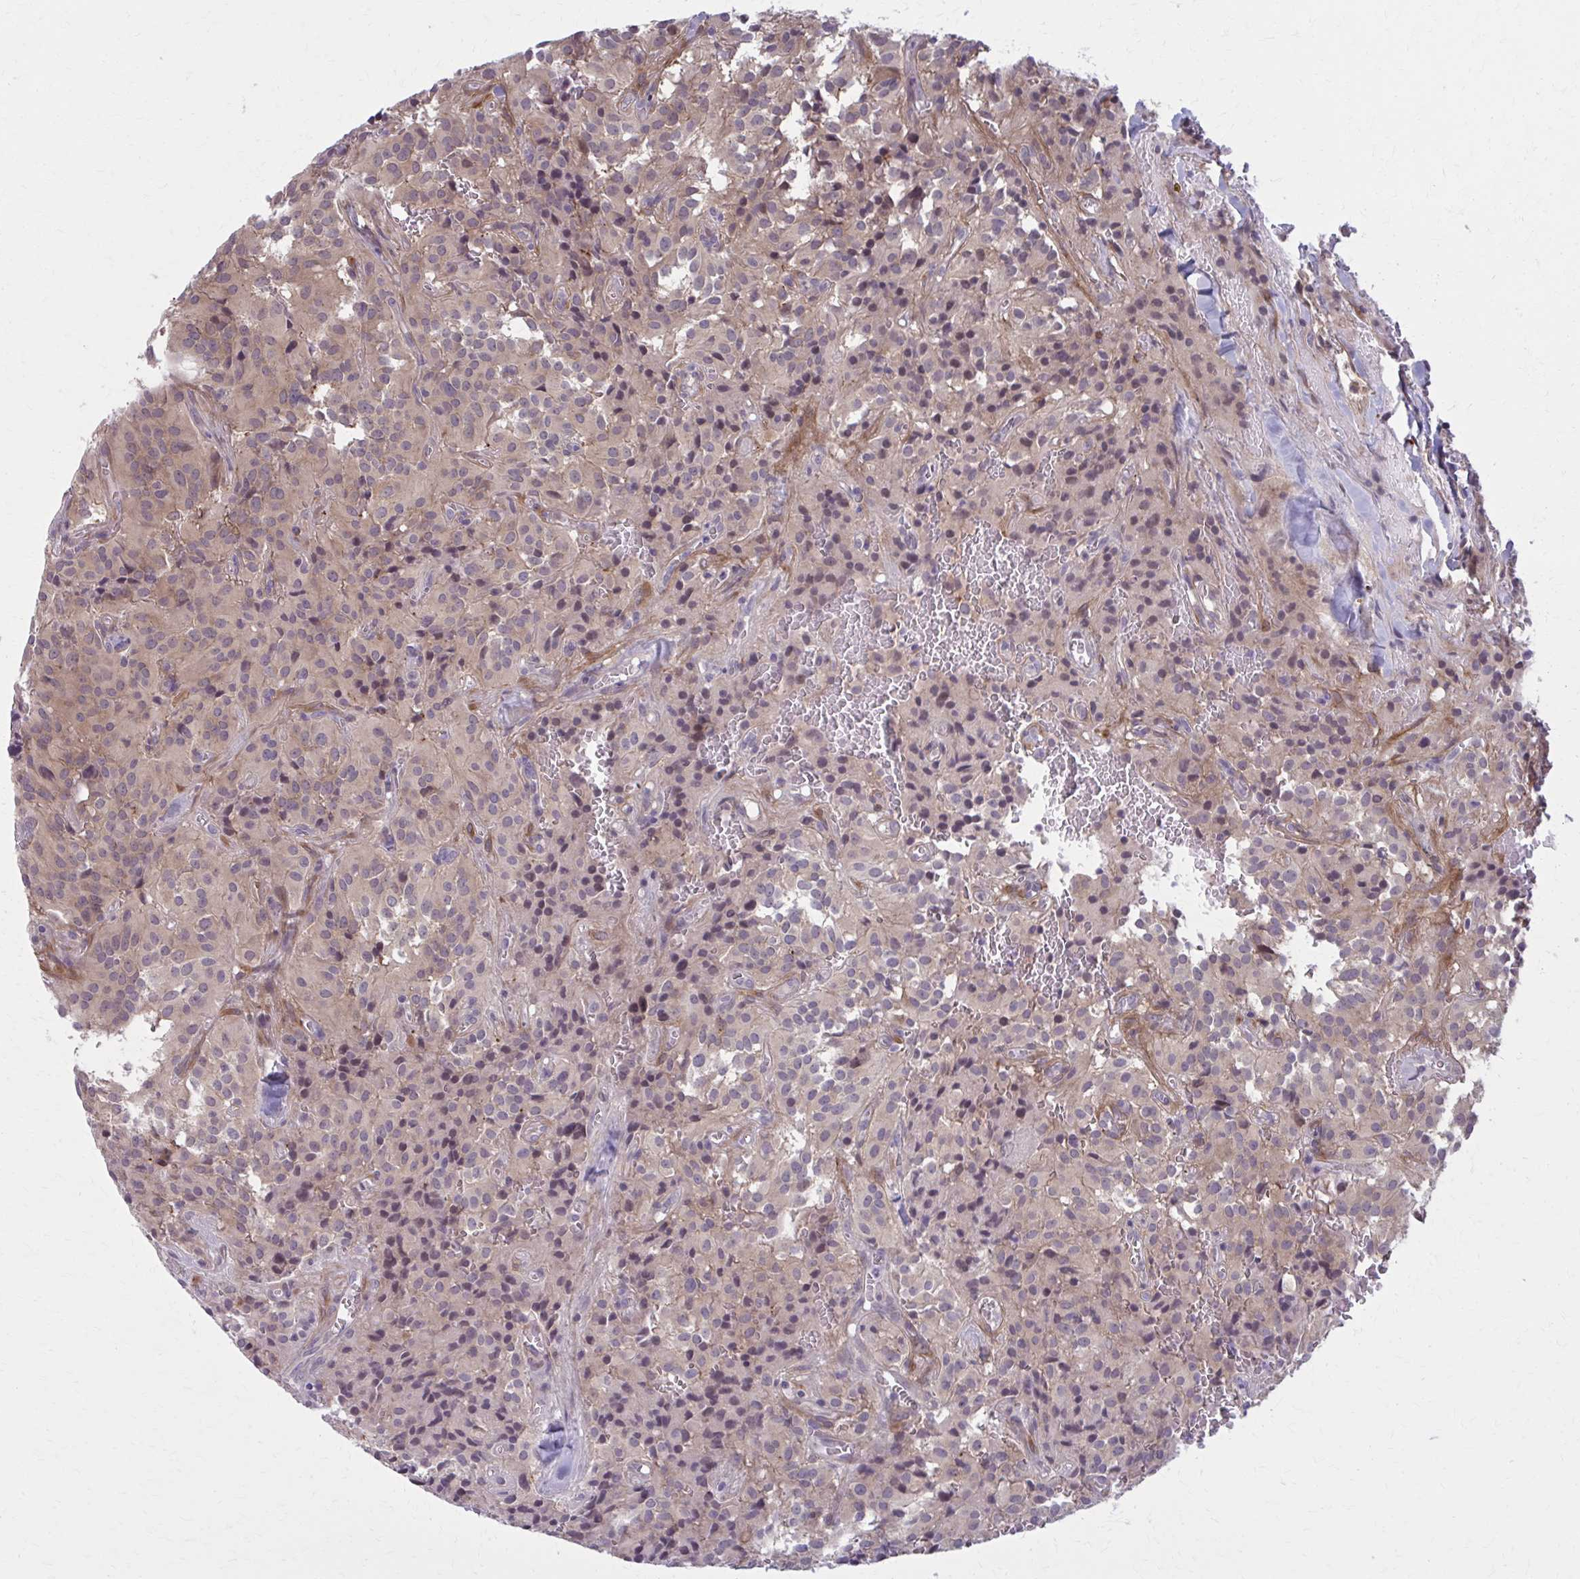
{"staining": {"intensity": "weak", "quantity": ">75%", "location": "cytoplasmic/membranous"}, "tissue": "glioma", "cell_type": "Tumor cells", "image_type": "cancer", "snomed": [{"axis": "morphology", "description": "Glioma, malignant, Low grade"}, {"axis": "topography", "description": "Brain"}], "caption": "Immunohistochemical staining of glioma shows low levels of weak cytoplasmic/membranous staining in about >75% of tumor cells. The staining is performed using DAB (3,3'-diaminobenzidine) brown chromogen to label protein expression. The nuclei are counter-stained blue using hematoxylin.", "gene": "NUMBL", "patient": {"sex": "male", "age": 42}}